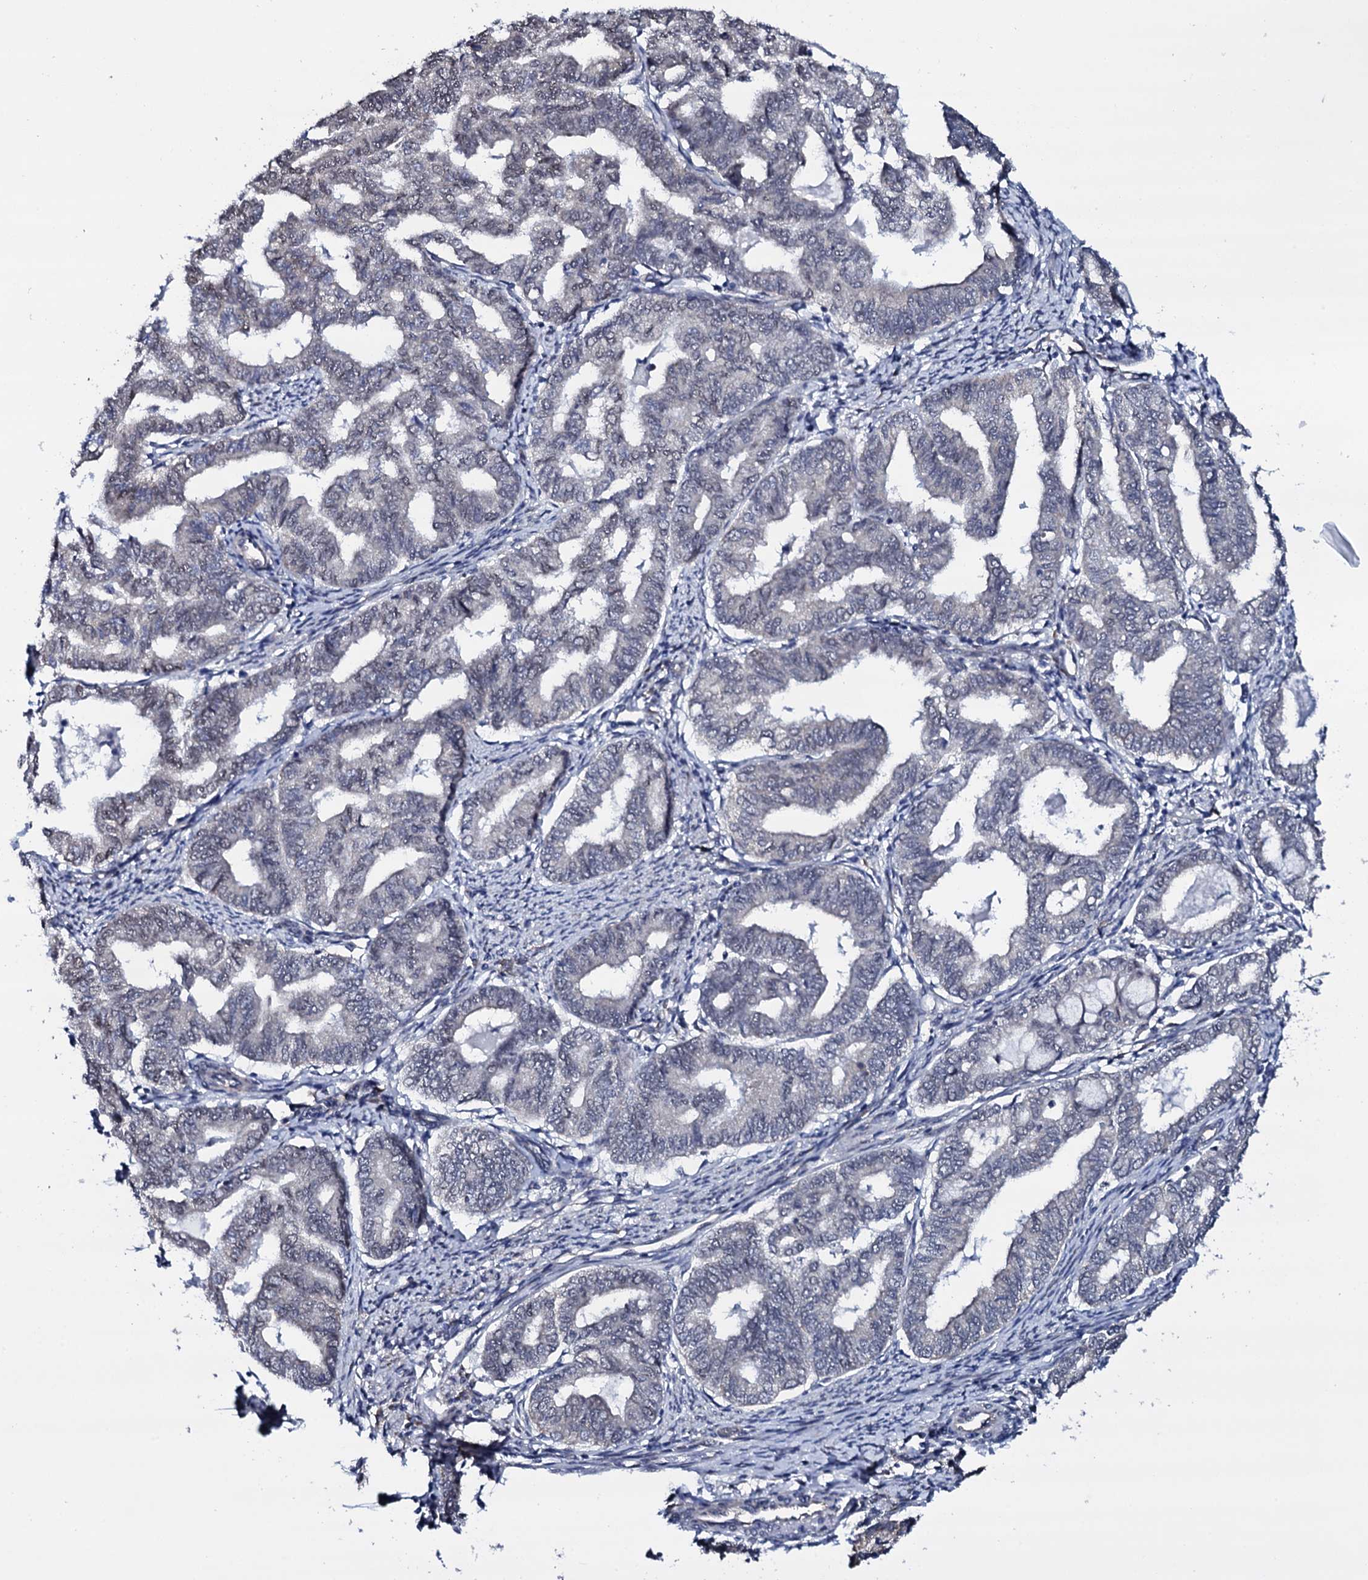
{"staining": {"intensity": "negative", "quantity": "none", "location": "none"}, "tissue": "endometrial cancer", "cell_type": "Tumor cells", "image_type": "cancer", "snomed": [{"axis": "morphology", "description": "Adenocarcinoma, NOS"}, {"axis": "topography", "description": "Endometrium"}], "caption": "Histopathology image shows no protein staining in tumor cells of endometrial cancer tissue. The staining was performed using DAB to visualize the protein expression in brown, while the nuclei were stained in blue with hematoxylin (Magnification: 20x).", "gene": "GAREM1", "patient": {"sex": "female", "age": 79}}